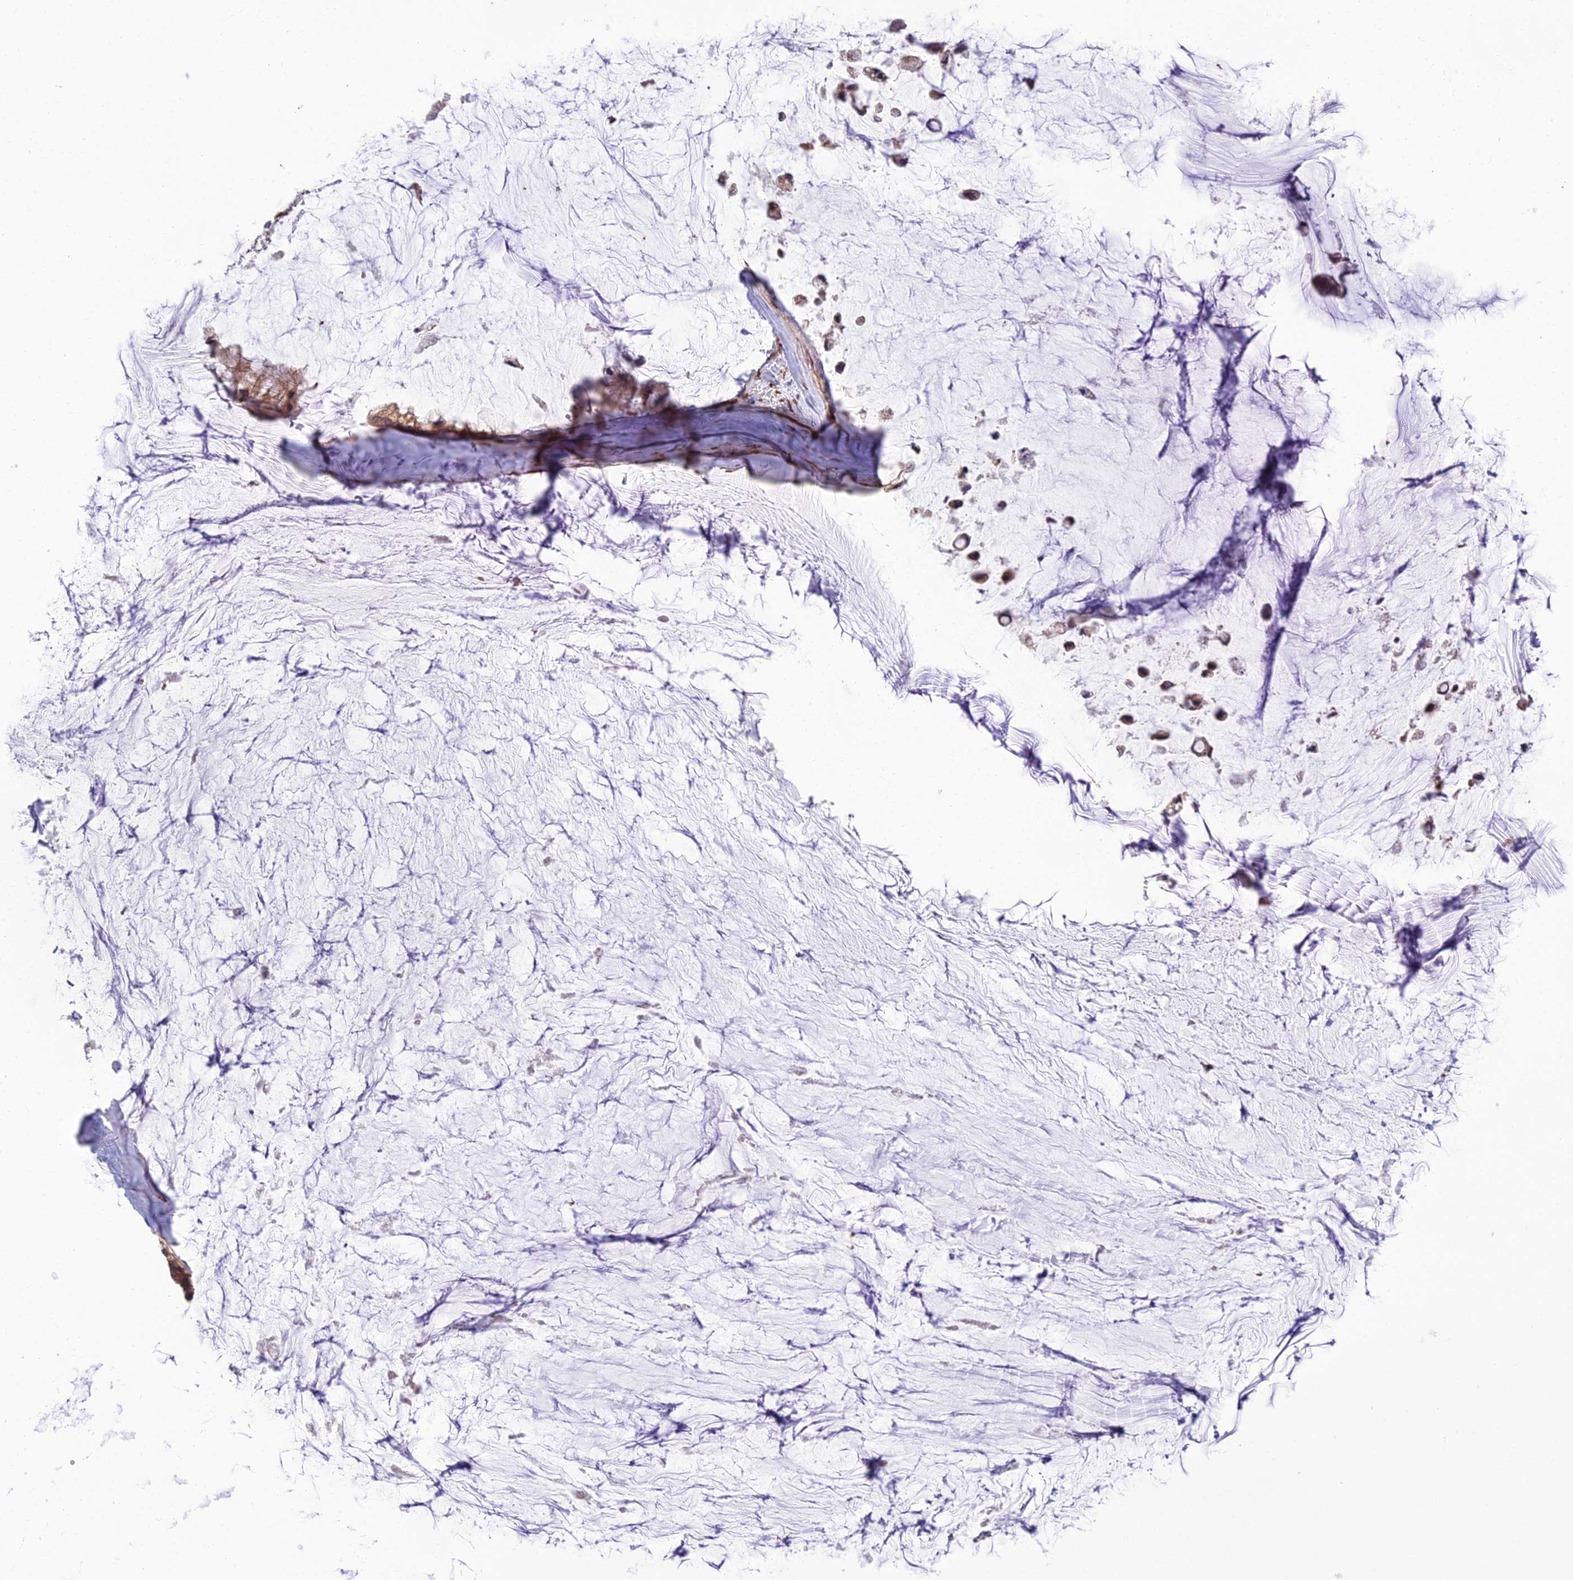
{"staining": {"intensity": "moderate", "quantity": ">75%", "location": "cytoplasmic/membranous"}, "tissue": "ovarian cancer", "cell_type": "Tumor cells", "image_type": "cancer", "snomed": [{"axis": "morphology", "description": "Cystadenocarcinoma, mucinous, NOS"}, {"axis": "topography", "description": "Ovary"}], "caption": "IHC (DAB) staining of human ovarian cancer (mucinous cystadenocarcinoma) demonstrates moderate cytoplasmic/membranous protein staining in about >75% of tumor cells. (IHC, brightfield microscopy, high magnification).", "gene": "DHCR7", "patient": {"sex": "female", "age": 39}}